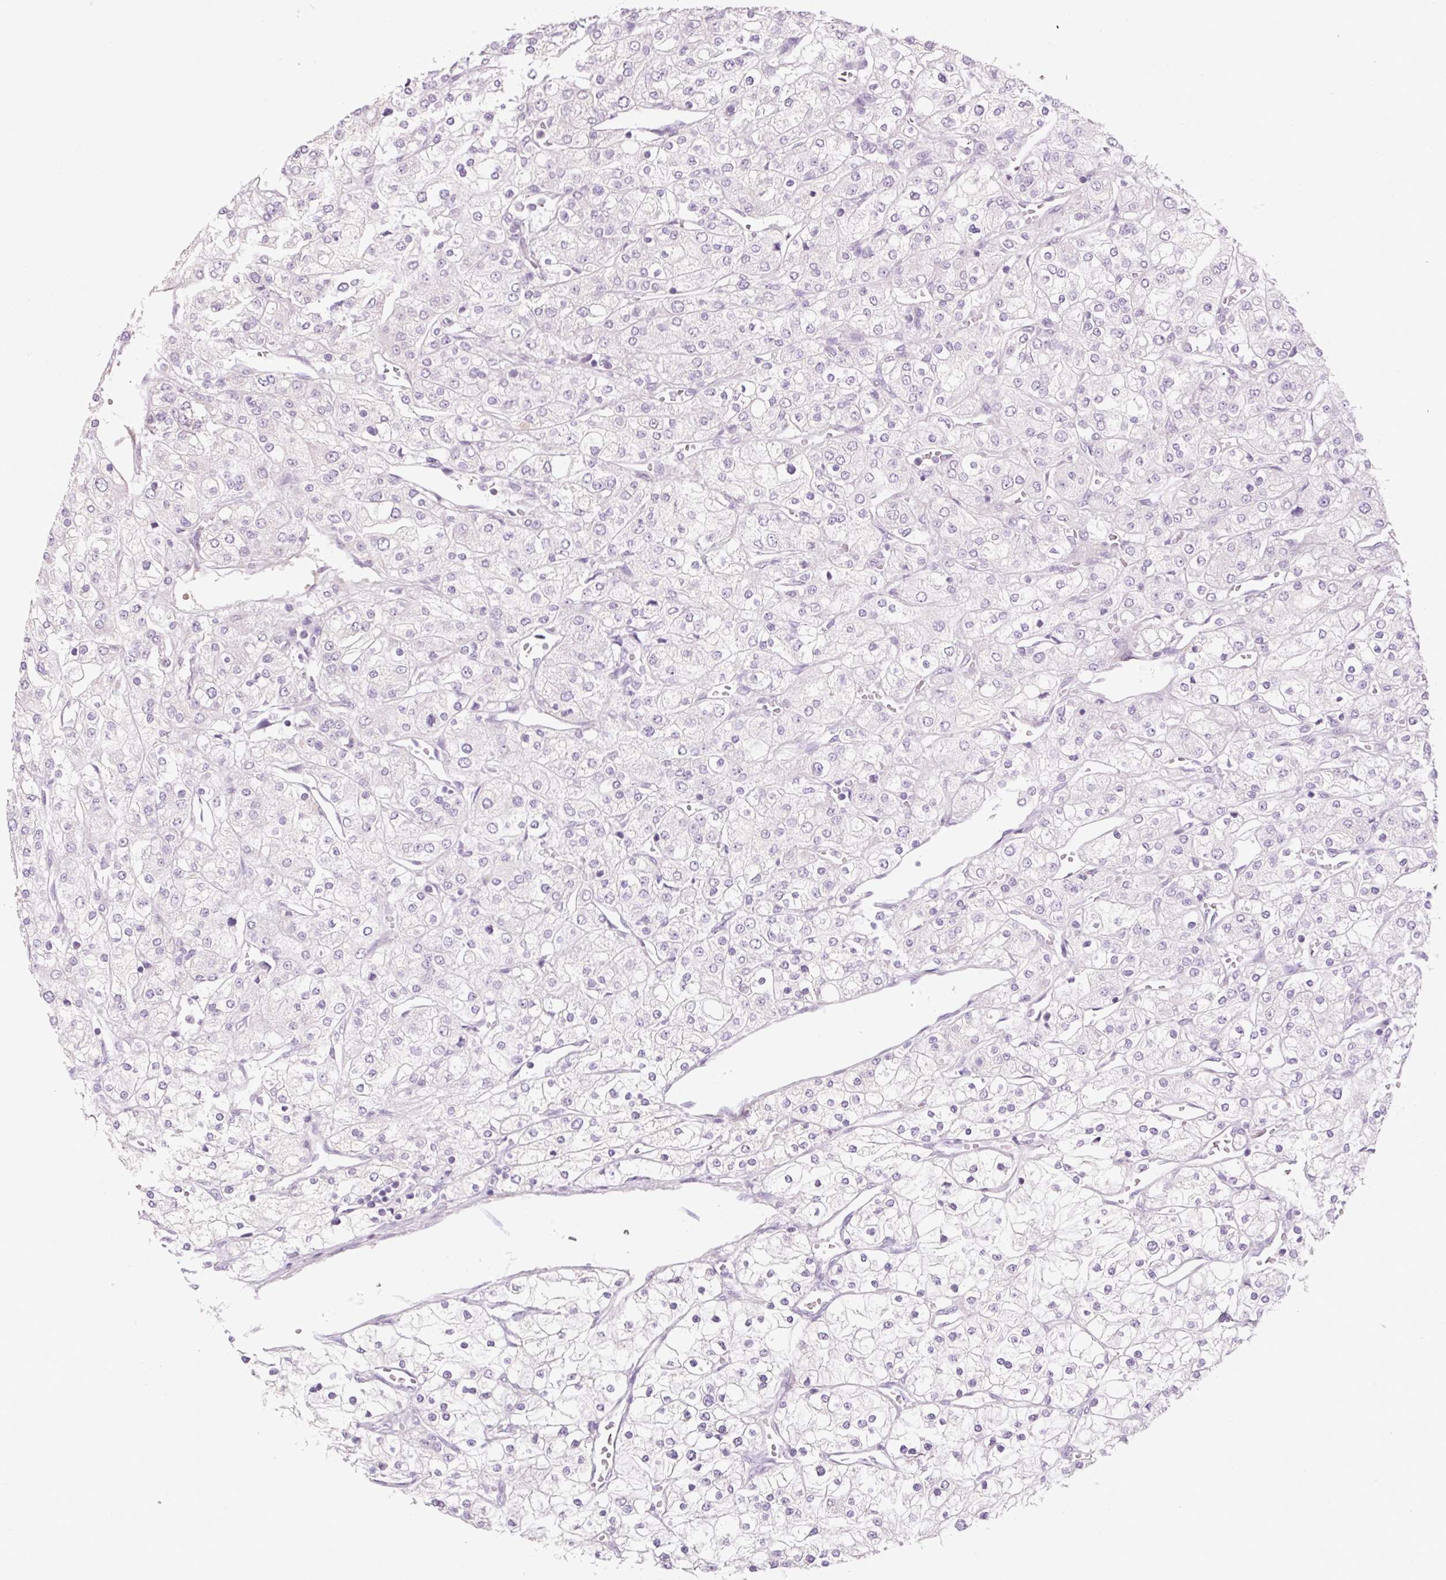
{"staining": {"intensity": "negative", "quantity": "none", "location": "none"}, "tissue": "renal cancer", "cell_type": "Tumor cells", "image_type": "cancer", "snomed": [{"axis": "morphology", "description": "Adenocarcinoma, NOS"}, {"axis": "topography", "description": "Kidney"}], "caption": "This image is of adenocarcinoma (renal) stained with IHC to label a protein in brown with the nuclei are counter-stained blue. There is no expression in tumor cells.", "gene": "TMEM100", "patient": {"sex": "male", "age": 80}}